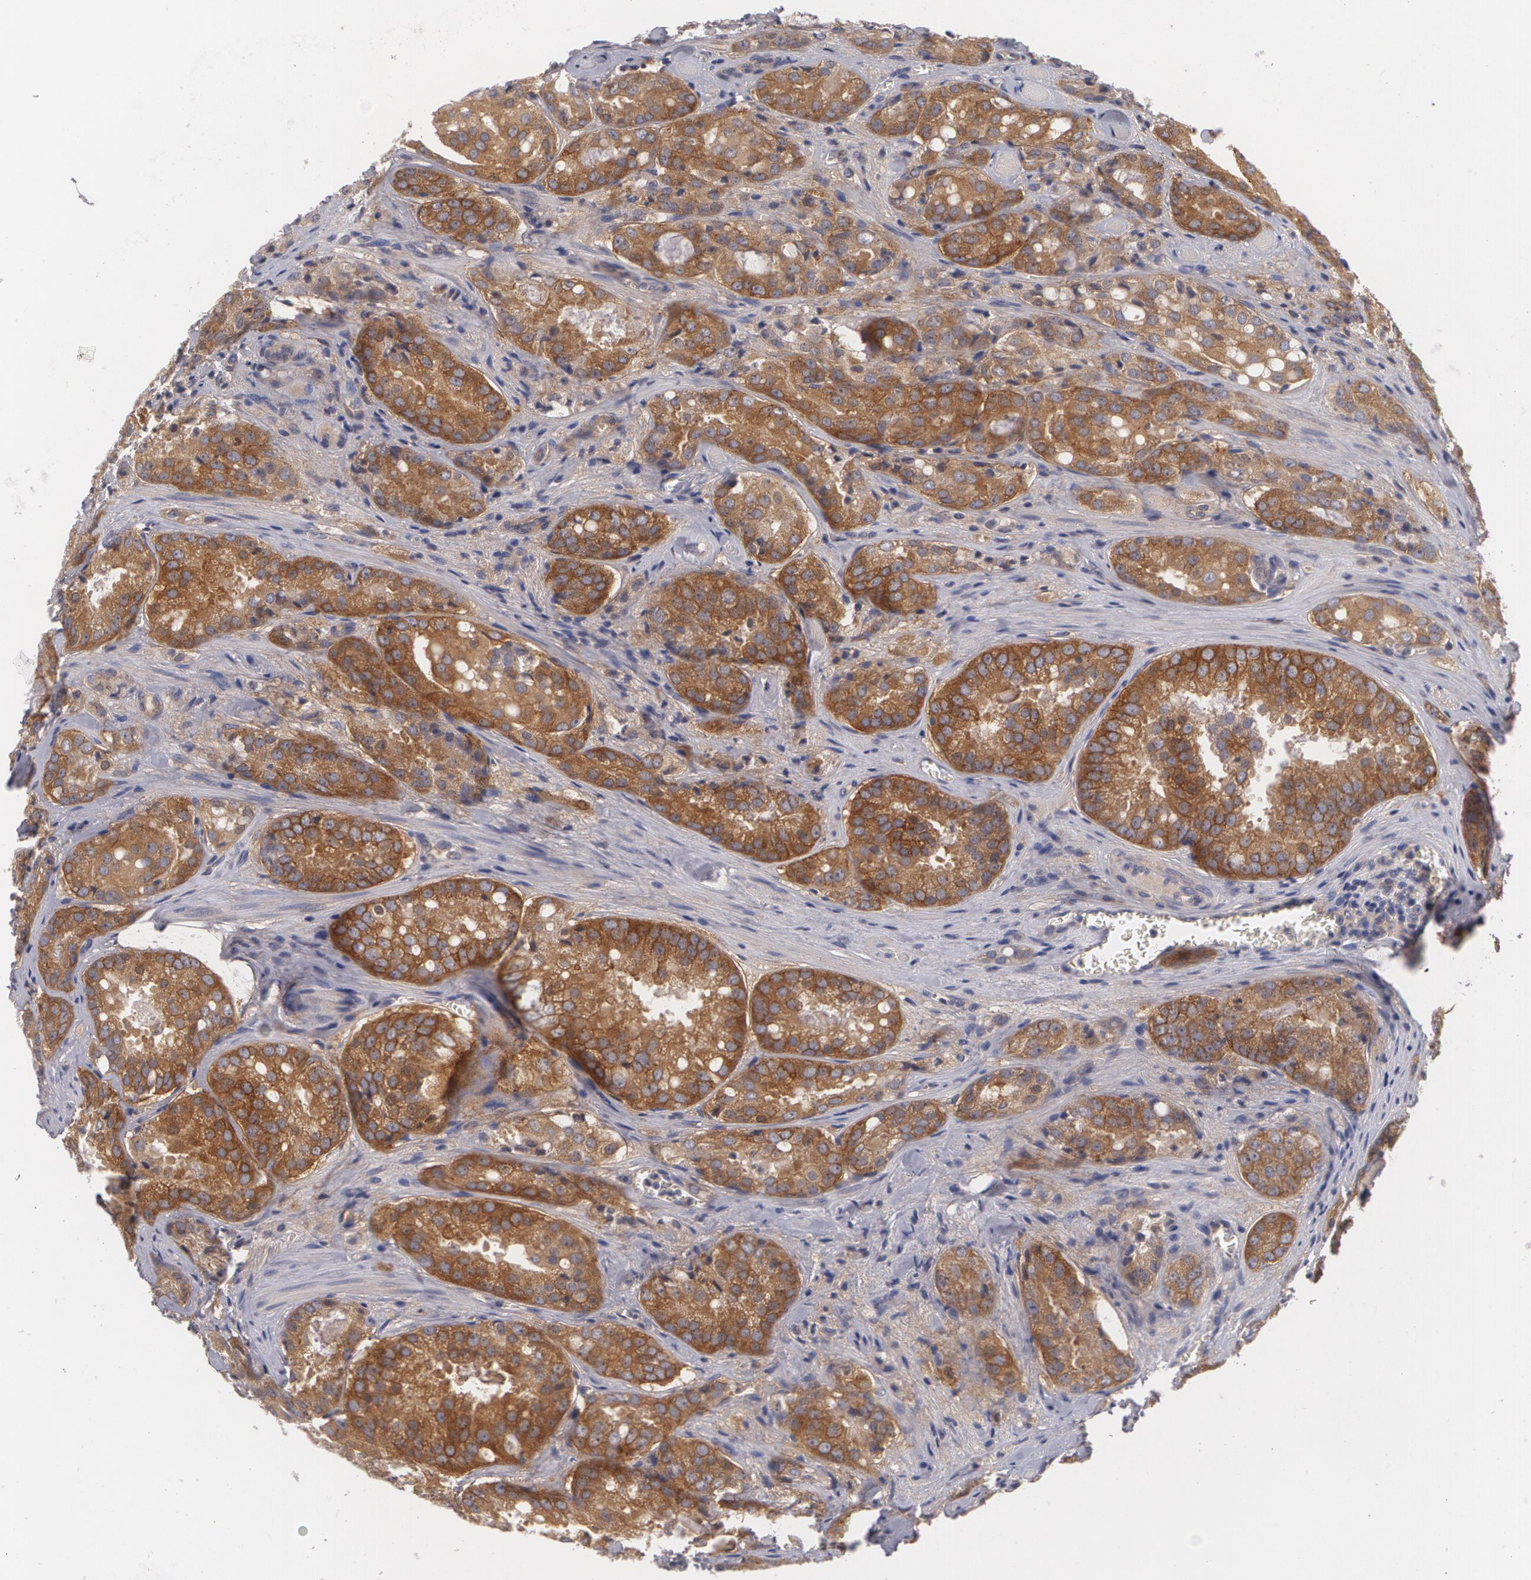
{"staining": {"intensity": "strong", "quantity": ">75%", "location": "cytoplasmic/membranous"}, "tissue": "prostate cancer", "cell_type": "Tumor cells", "image_type": "cancer", "snomed": [{"axis": "morphology", "description": "Adenocarcinoma, Medium grade"}, {"axis": "topography", "description": "Prostate"}], "caption": "DAB (3,3'-diaminobenzidine) immunohistochemical staining of prostate cancer (adenocarcinoma (medium-grade)) shows strong cytoplasmic/membranous protein staining in about >75% of tumor cells.", "gene": "CASK", "patient": {"sex": "male", "age": 60}}